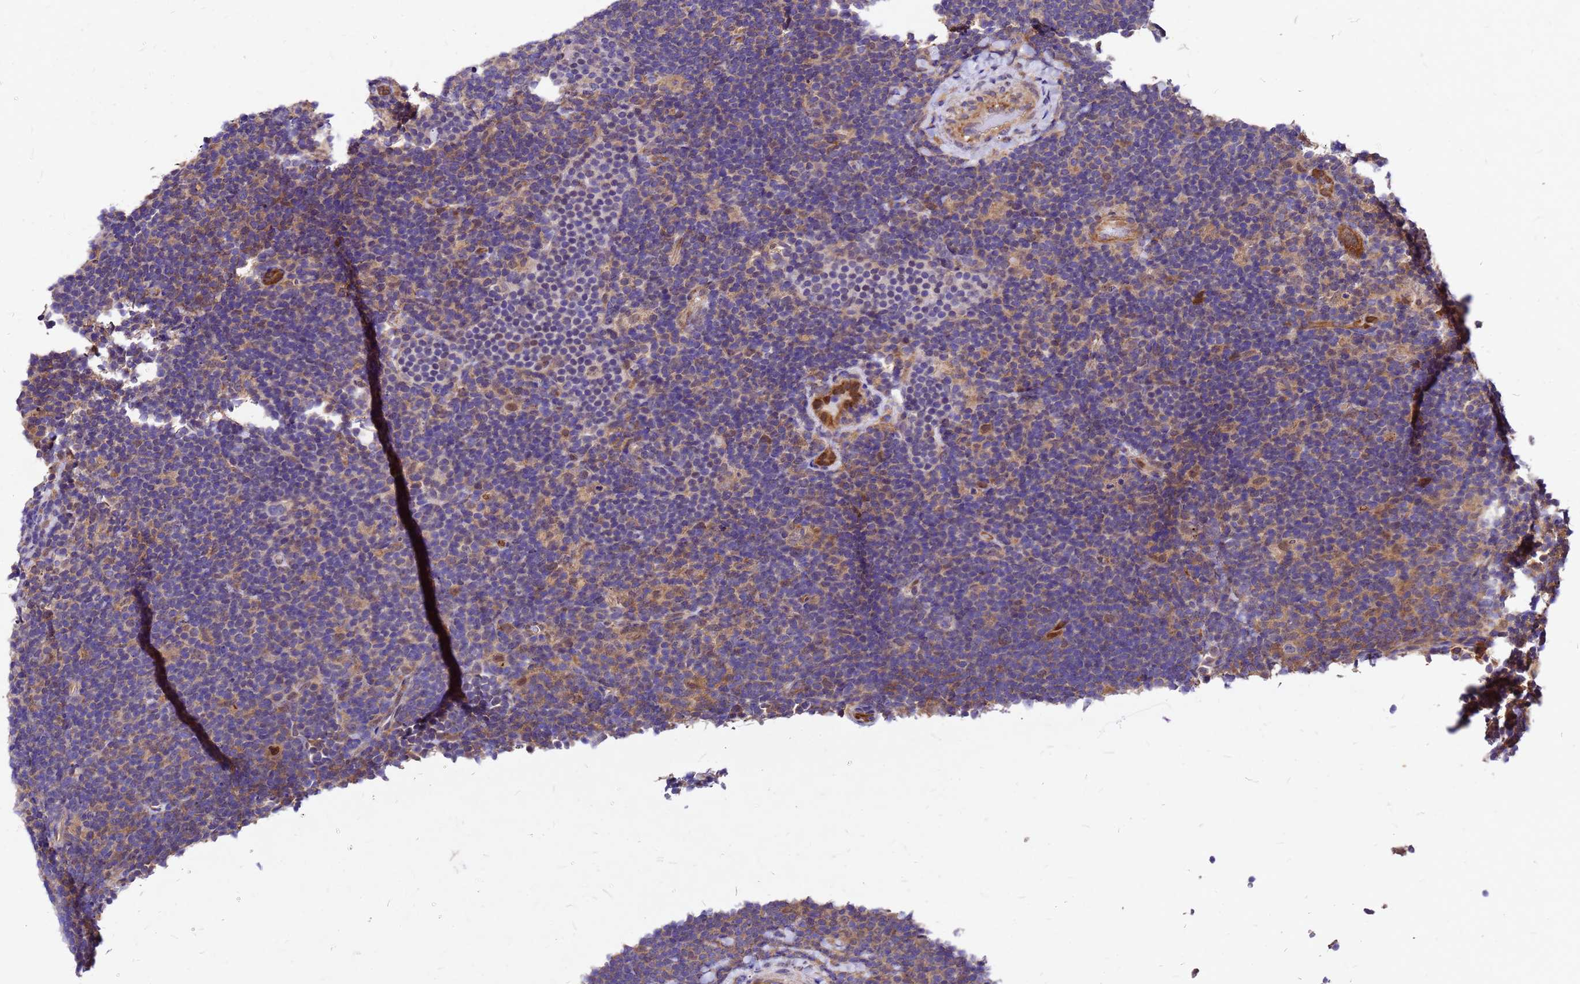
{"staining": {"intensity": "negative", "quantity": "none", "location": "none"}, "tissue": "lymphoma", "cell_type": "Tumor cells", "image_type": "cancer", "snomed": [{"axis": "morphology", "description": "Hodgkin's disease, NOS"}, {"axis": "topography", "description": "Lymph node"}], "caption": "This histopathology image is of lymphoma stained with immunohistochemistry (IHC) to label a protein in brown with the nuclei are counter-stained blue. There is no expression in tumor cells. (DAB IHC, high magnification).", "gene": "DUSP23", "patient": {"sex": "female", "age": 57}}